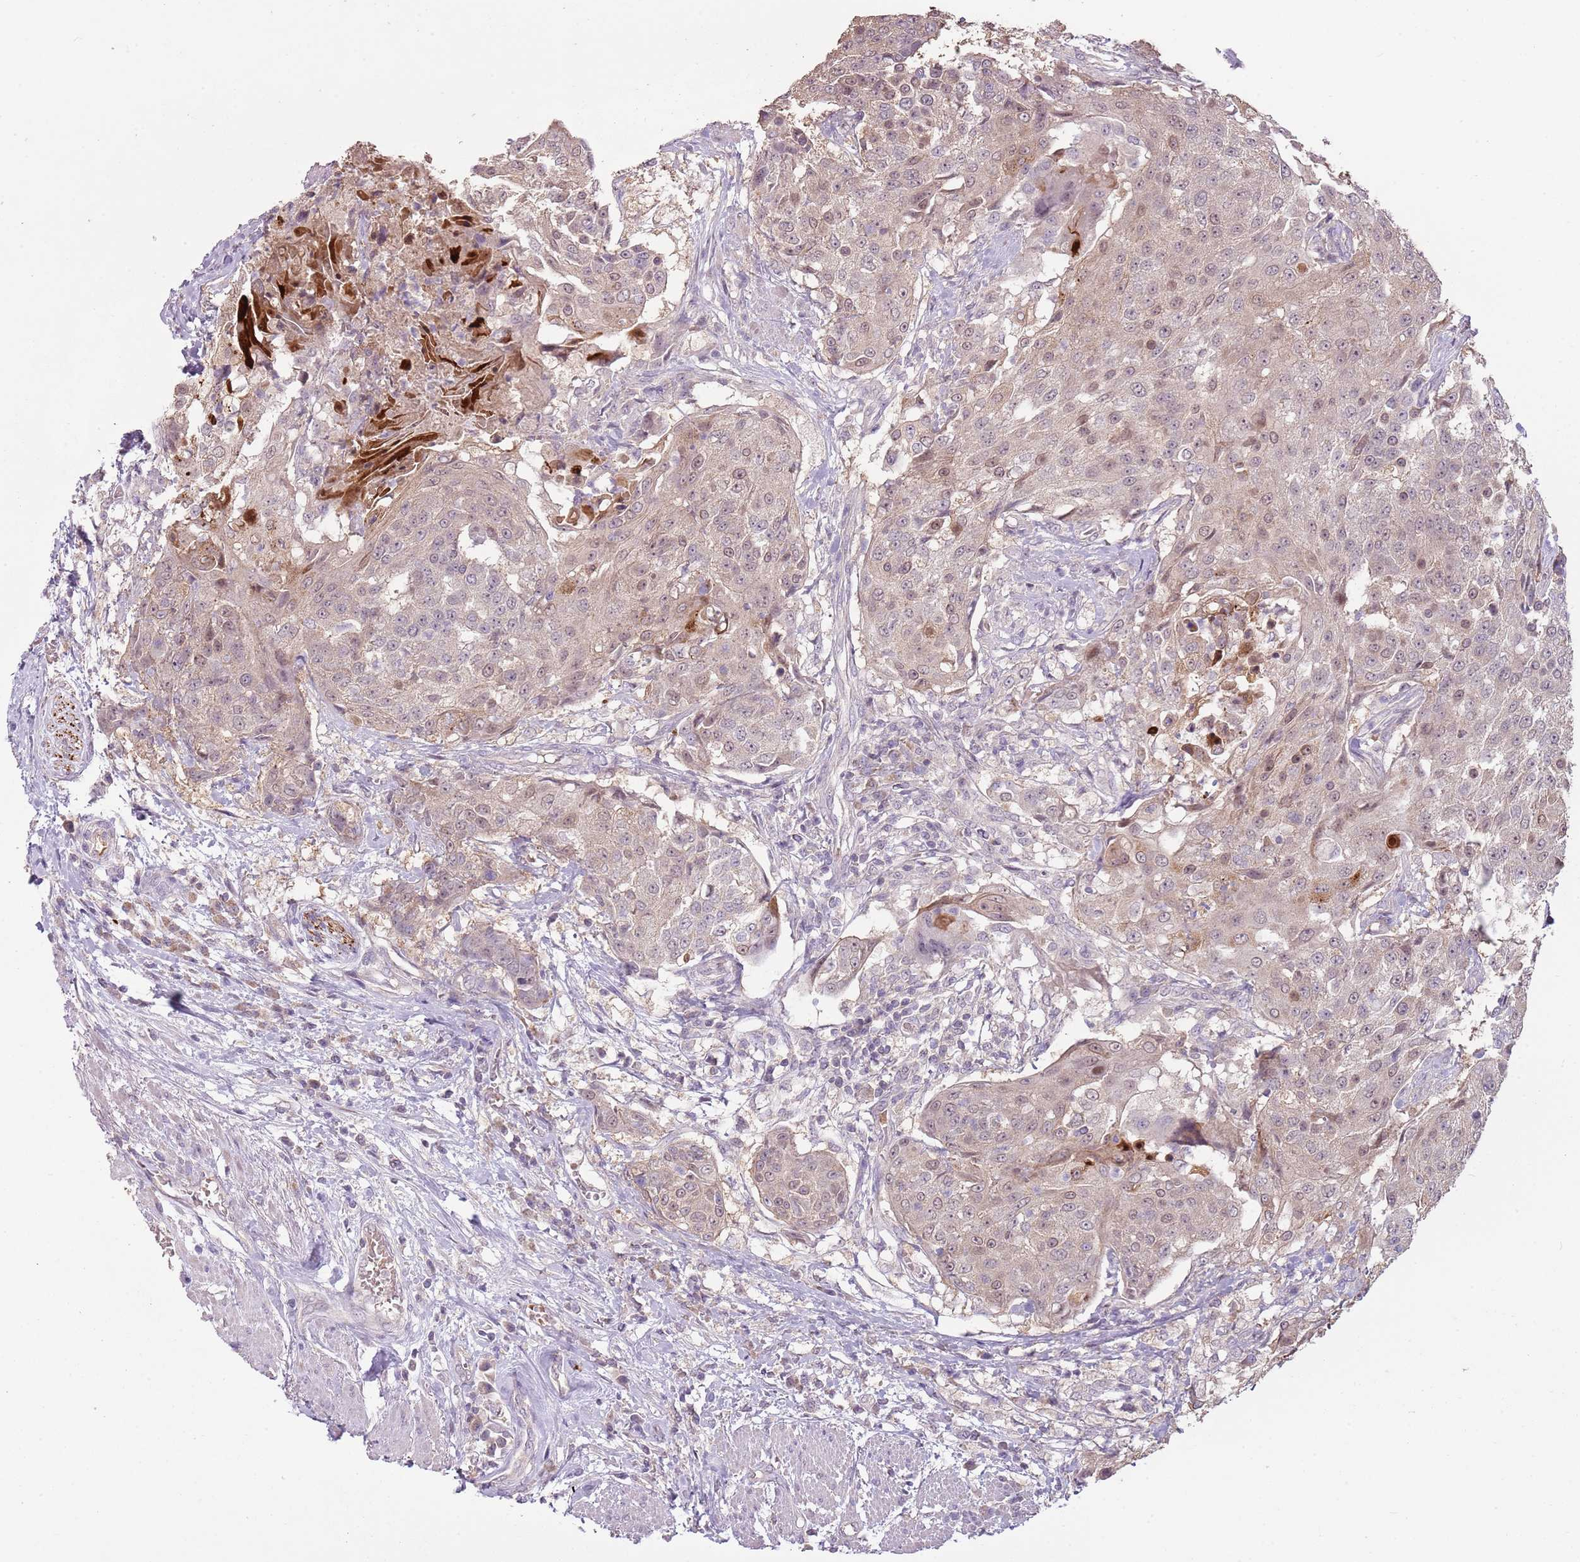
{"staining": {"intensity": "weak", "quantity": "25%-75%", "location": "nuclear"}, "tissue": "urothelial cancer", "cell_type": "Tumor cells", "image_type": "cancer", "snomed": [{"axis": "morphology", "description": "Urothelial carcinoma, High grade"}, {"axis": "topography", "description": "Urinary bladder"}], "caption": "High-magnification brightfield microscopy of urothelial carcinoma (high-grade) stained with DAB (brown) and counterstained with hematoxylin (blue). tumor cells exhibit weak nuclear staining is present in approximately25%-75% of cells.", "gene": "TEKT4", "patient": {"sex": "female", "age": 63}}